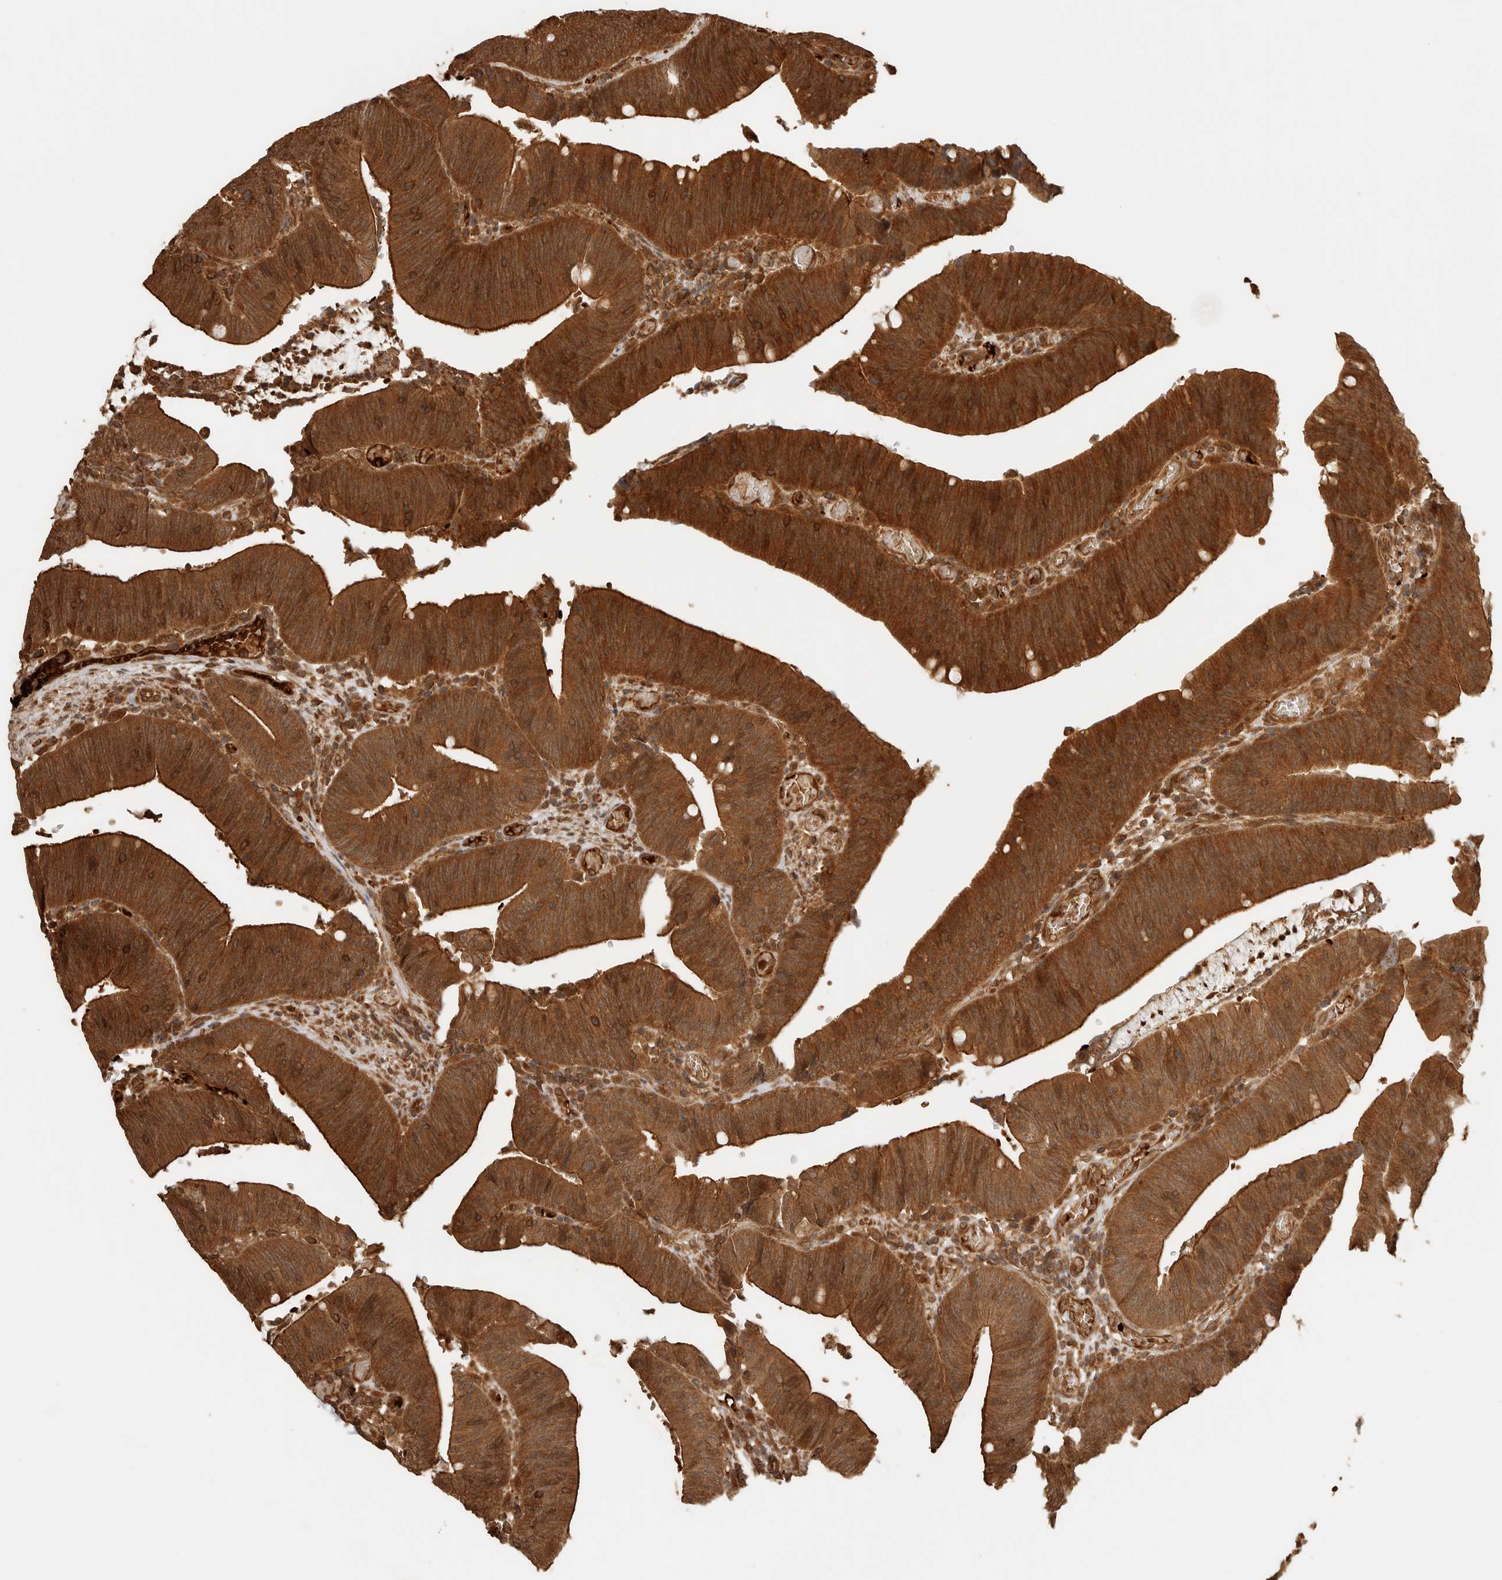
{"staining": {"intensity": "strong", "quantity": ">75%", "location": "cytoplasmic/membranous"}, "tissue": "colorectal cancer", "cell_type": "Tumor cells", "image_type": "cancer", "snomed": [{"axis": "morphology", "description": "Normal tissue, NOS"}, {"axis": "morphology", "description": "Adenocarcinoma, NOS"}, {"axis": "topography", "description": "Rectum"}], "caption": "High-magnification brightfield microscopy of colorectal cancer stained with DAB (3,3'-diaminobenzidine) (brown) and counterstained with hematoxylin (blue). tumor cells exhibit strong cytoplasmic/membranous staining is seen in approximately>75% of cells. The staining was performed using DAB to visualize the protein expression in brown, while the nuclei were stained in blue with hematoxylin (Magnification: 20x).", "gene": "OTUD6B", "patient": {"sex": "female", "age": 66}}